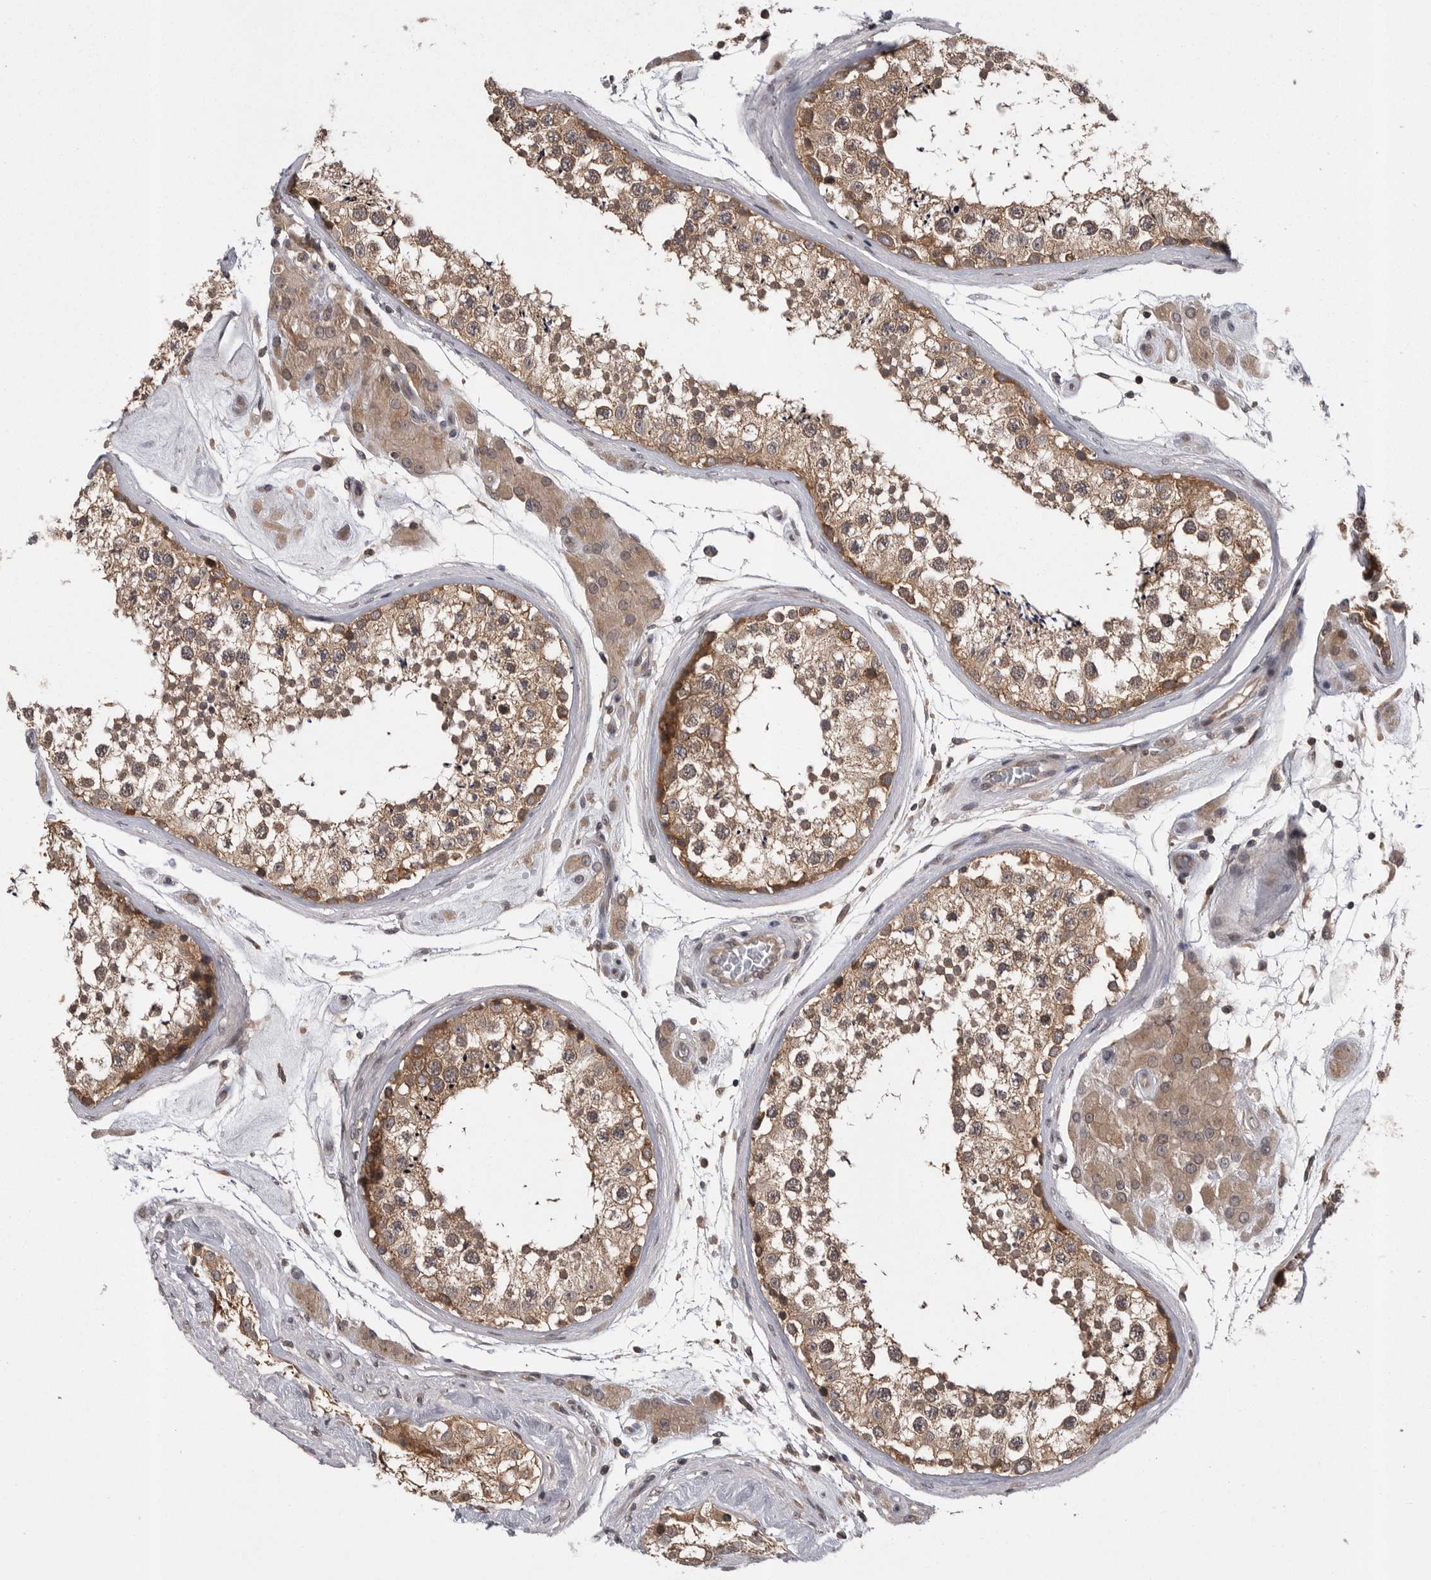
{"staining": {"intensity": "weak", "quantity": ">75%", "location": "cytoplasmic/membranous"}, "tissue": "testis", "cell_type": "Cells in seminiferous ducts", "image_type": "normal", "snomed": [{"axis": "morphology", "description": "Normal tissue, NOS"}, {"axis": "topography", "description": "Testis"}], "caption": "This micrograph demonstrates unremarkable testis stained with immunohistochemistry (IHC) to label a protein in brown. The cytoplasmic/membranous of cells in seminiferous ducts show weak positivity for the protein. Nuclei are counter-stained blue.", "gene": "AOAH", "patient": {"sex": "male", "age": 46}}